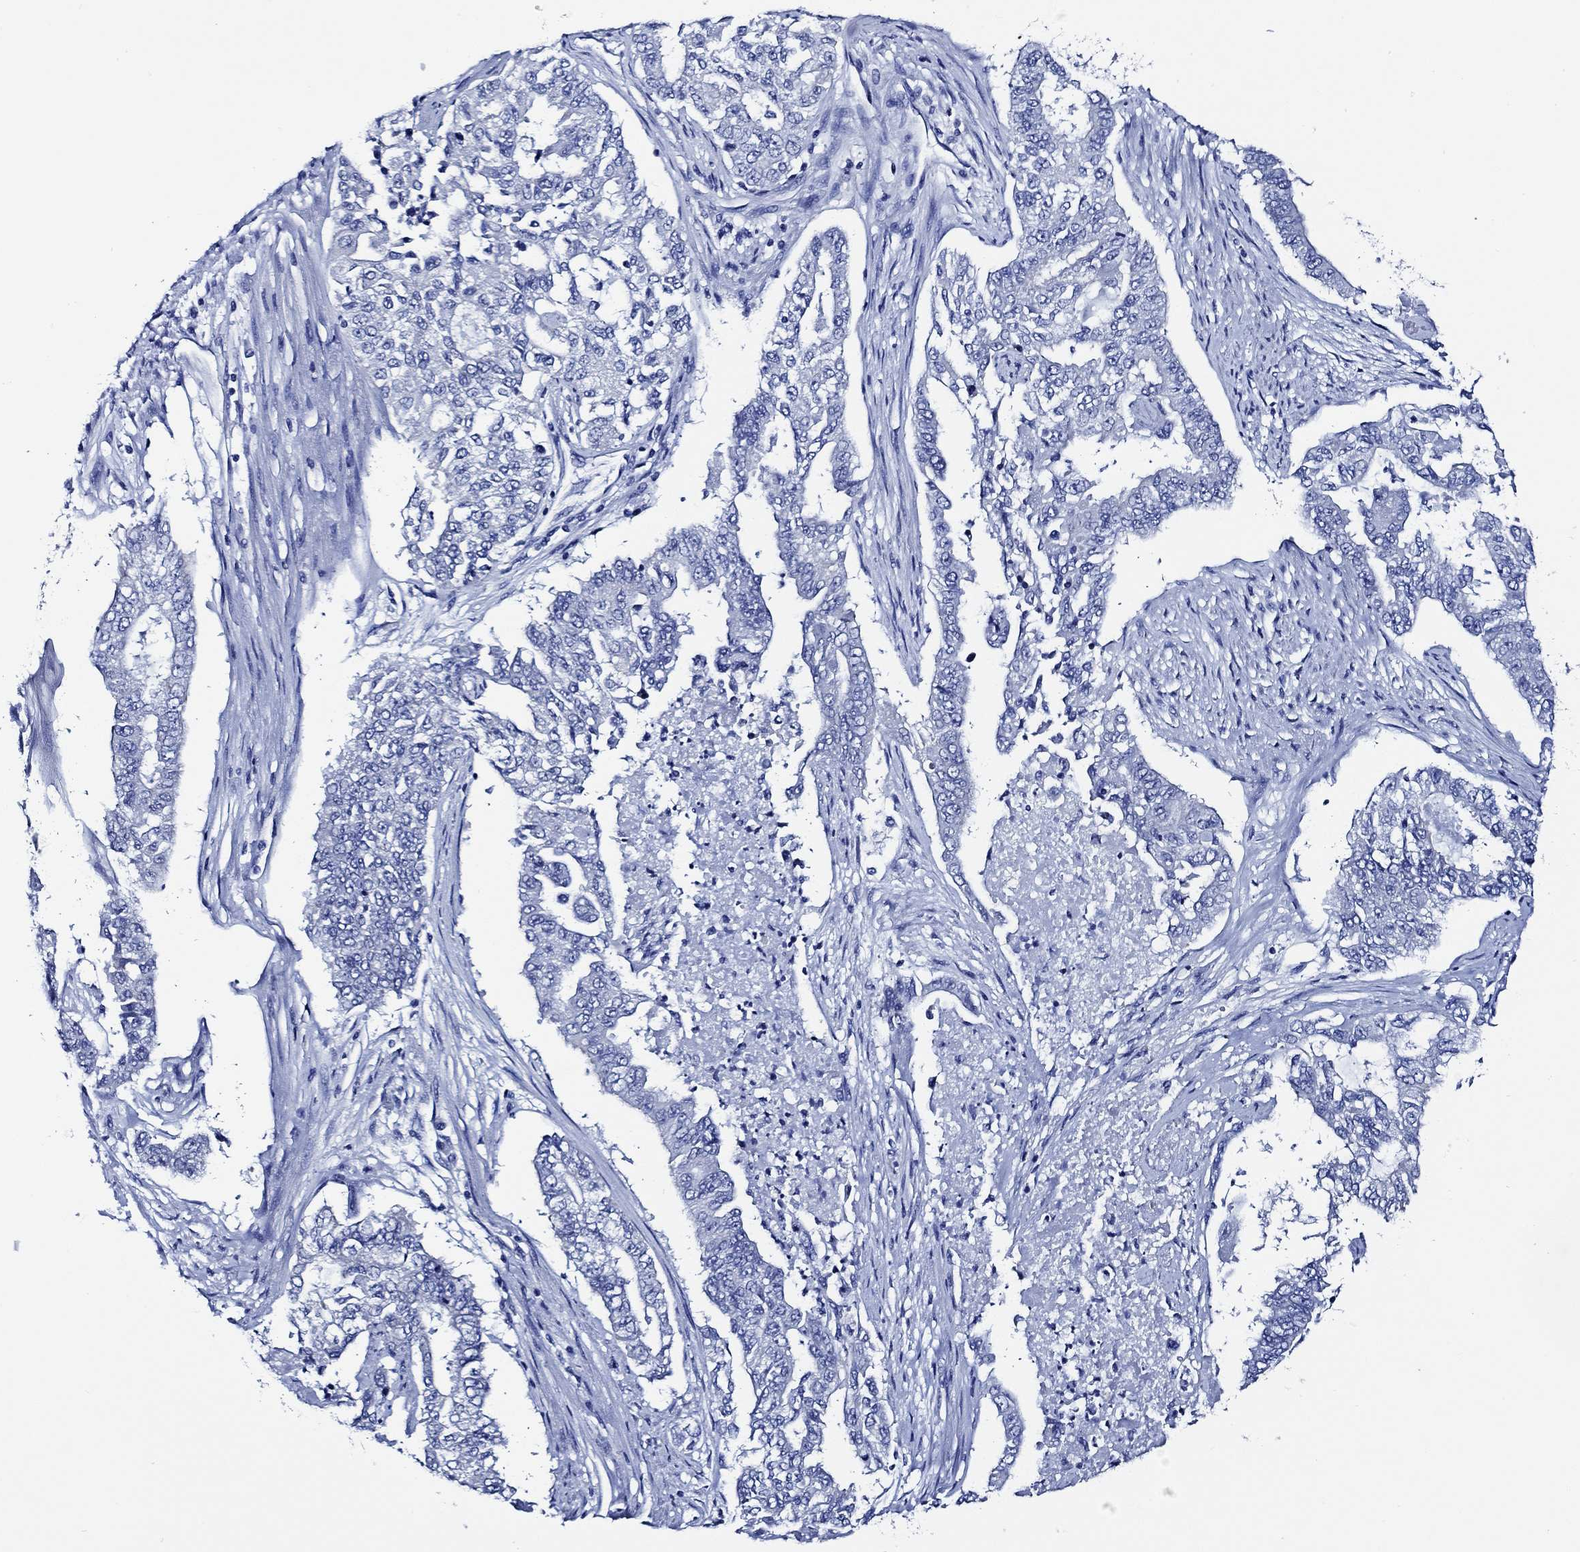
{"staining": {"intensity": "negative", "quantity": "none", "location": "none"}, "tissue": "endometrial cancer", "cell_type": "Tumor cells", "image_type": "cancer", "snomed": [{"axis": "morphology", "description": "Adenocarcinoma, NOS"}, {"axis": "topography", "description": "Uterus"}], "caption": "Immunohistochemistry (IHC) histopathology image of neoplastic tissue: human endometrial cancer stained with DAB (3,3'-diaminobenzidine) displays no significant protein expression in tumor cells.", "gene": "WDR62", "patient": {"sex": "female", "age": 59}}